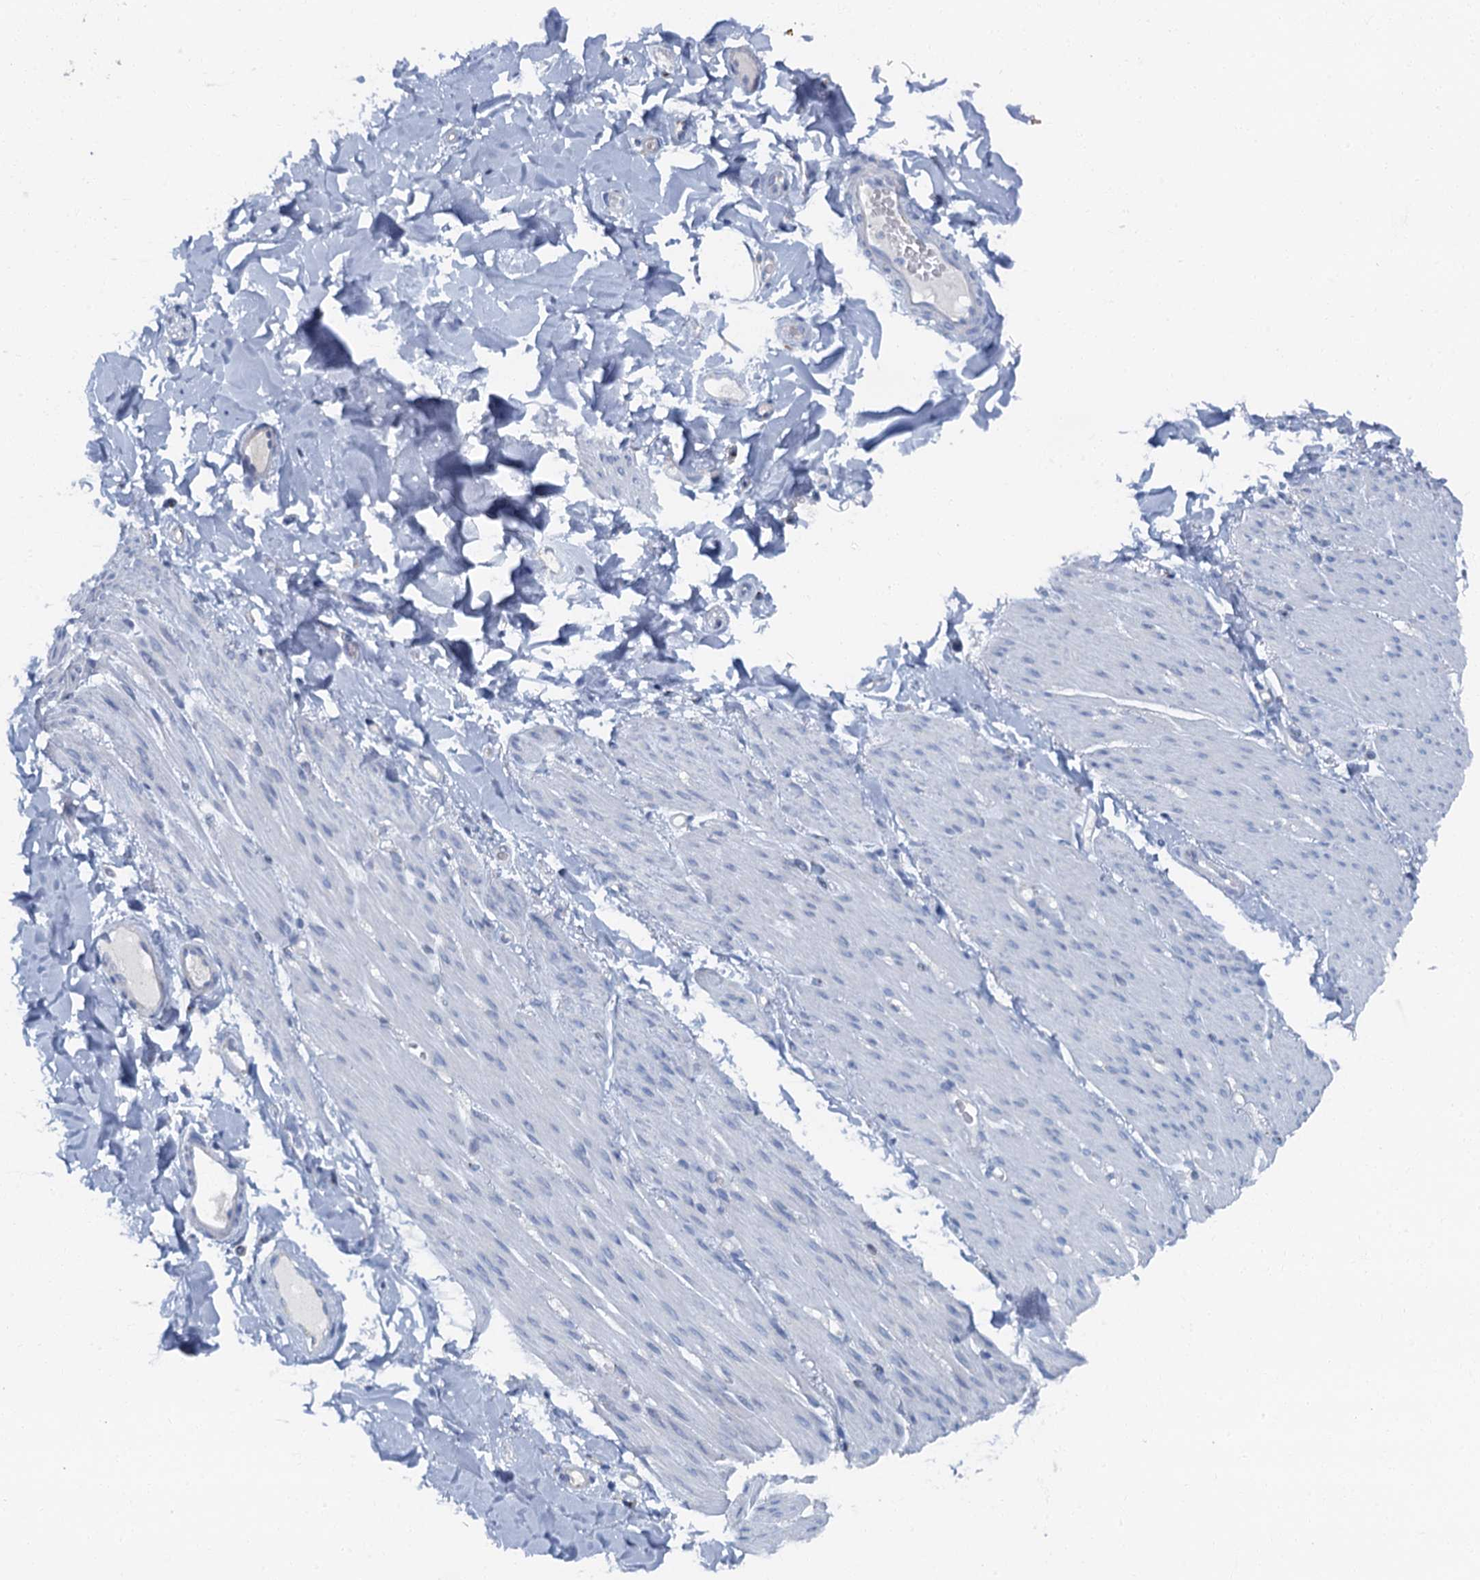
{"staining": {"intensity": "negative", "quantity": "none", "location": "none"}, "tissue": "adipose tissue", "cell_type": "Adipocytes", "image_type": "normal", "snomed": [{"axis": "morphology", "description": "Normal tissue, NOS"}, {"axis": "topography", "description": "Colon"}, {"axis": "topography", "description": "Peripheral nerve tissue"}], "caption": "IHC micrograph of normal human adipose tissue stained for a protein (brown), which exhibits no staining in adipocytes. (IHC, brightfield microscopy, high magnification).", "gene": "LYPD3", "patient": {"sex": "female", "age": 61}}